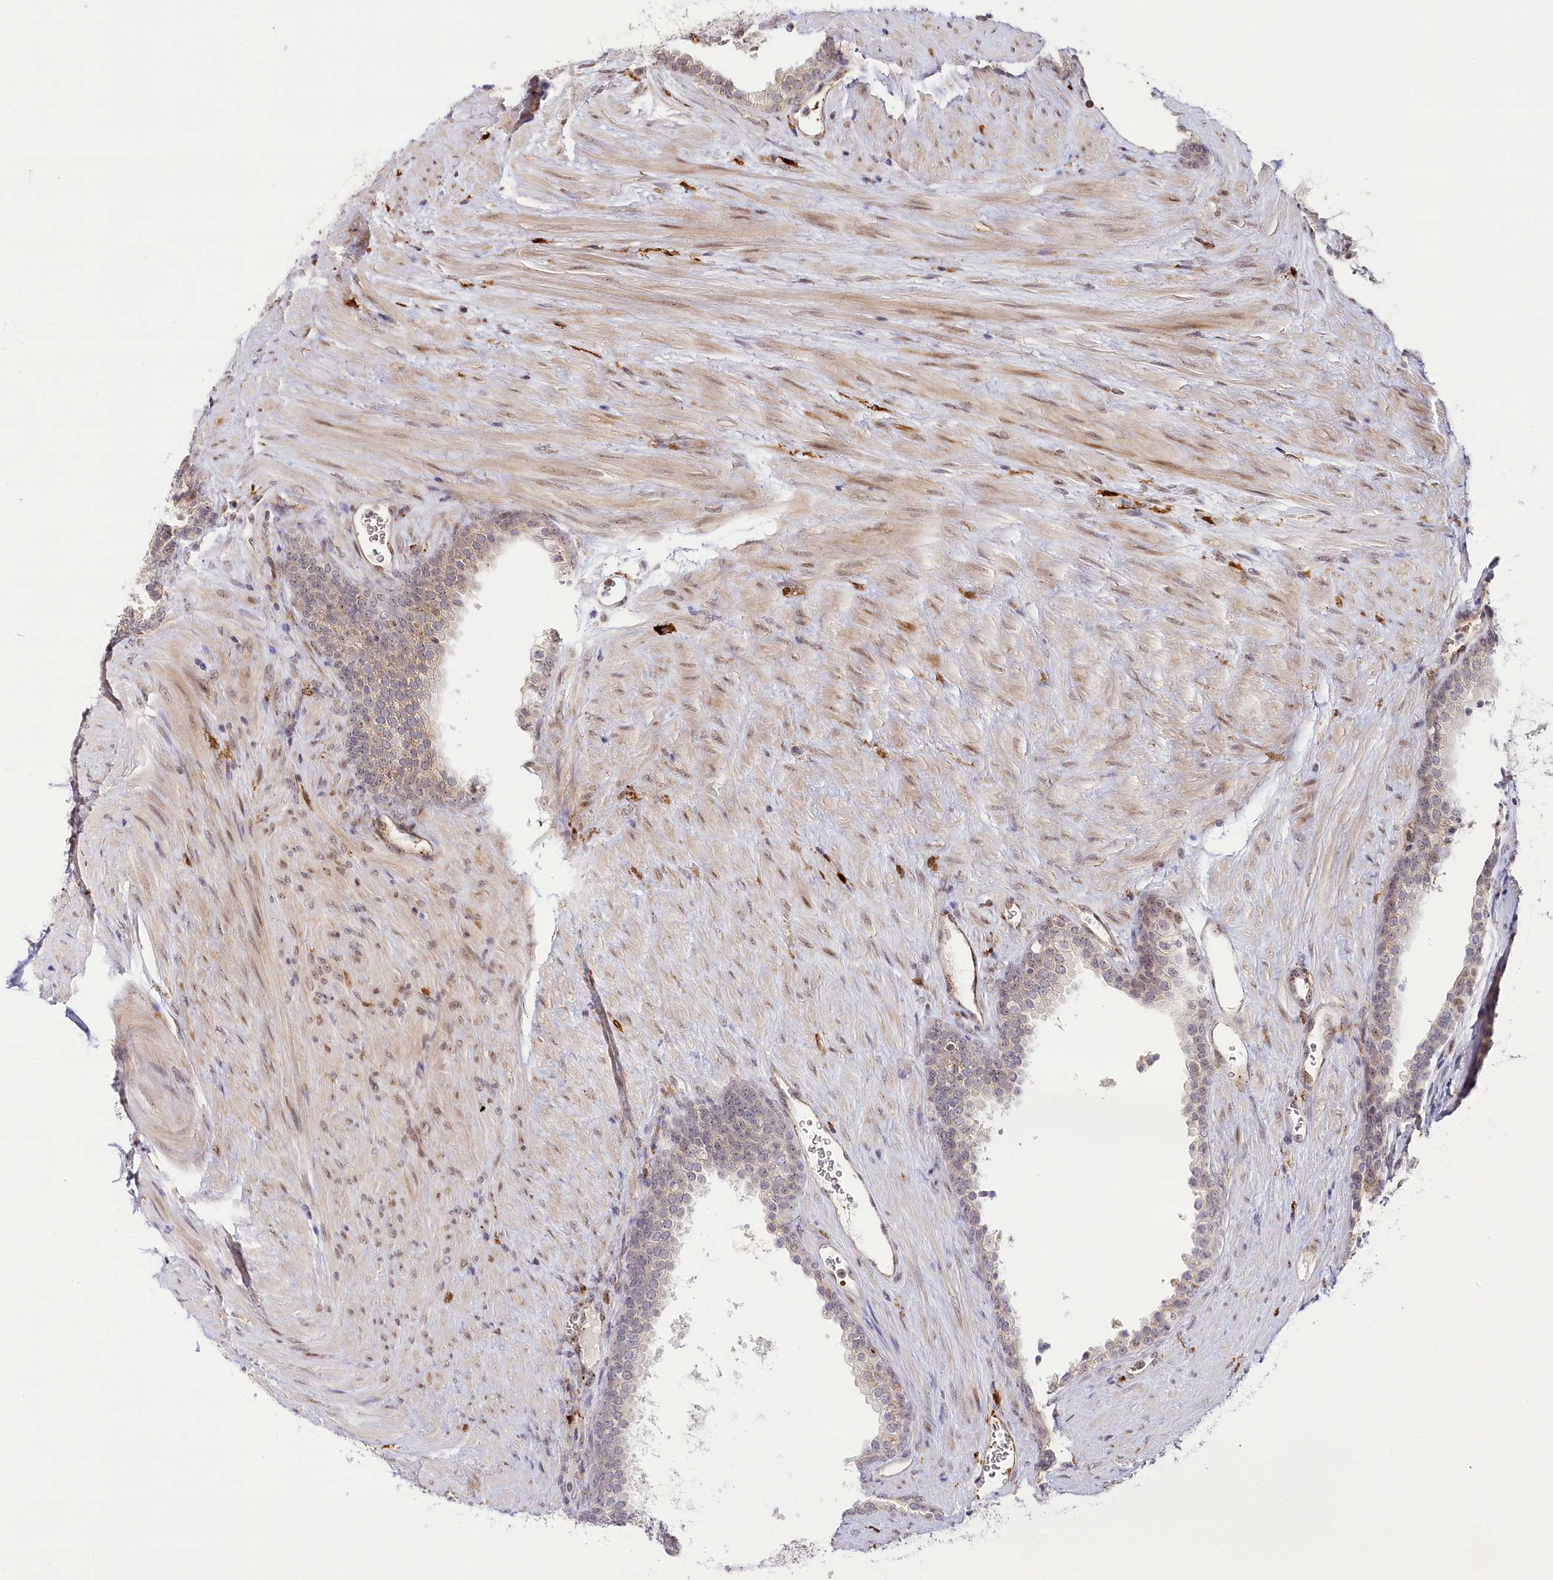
{"staining": {"intensity": "moderate", "quantity": "25%-75%", "location": "cytoplasmic/membranous"}, "tissue": "prostate", "cell_type": "Glandular cells", "image_type": "normal", "snomed": [{"axis": "morphology", "description": "Normal tissue, NOS"}, {"axis": "topography", "description": "Prostate"}], "caption": "Benign prostate displays moderate cytoplasmic/membranous expression in about 25%-75% of glandular cells.", "gene": "WDR36", "patient": {"sex": "male", "age": 76}}